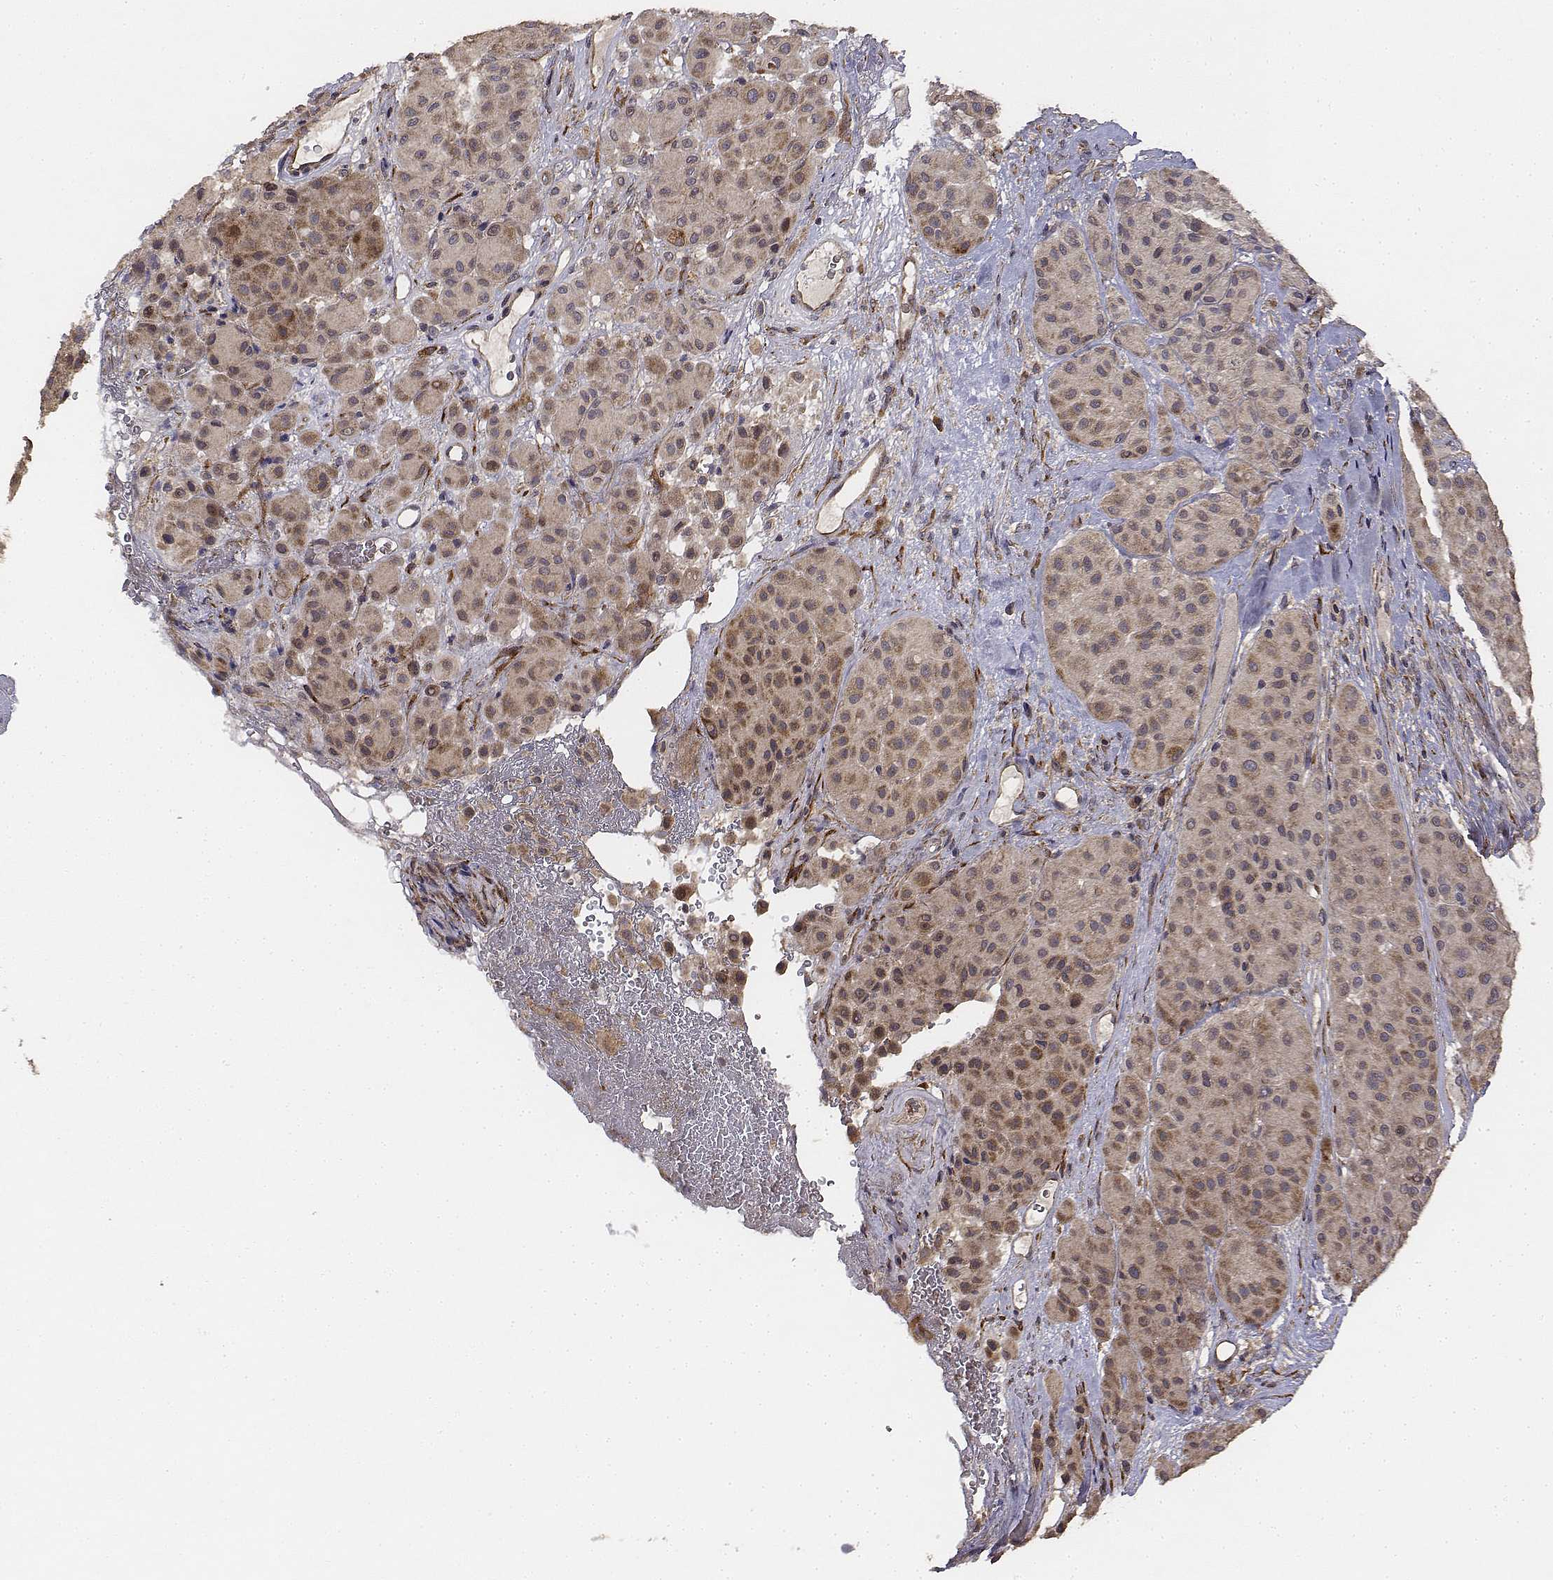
{"staining": {"intensity": "moderate", "quantity": ">75%", "location": "cytoplasmic/membranous"}, "tissue": "melanoma", "cell_type": "Tumor cells", "image_type": "cancer", "snomed": [{"axis": "morphology", "description": "Malignant melanoma, Metastatic site"}, {"axis": "topography", "description": "Smooth muscle"}], "caption": "Protein expression analysis of malignant melanoma (metastatic site) demonstrates moderate cytoplasmic/membranous positivity in about >75% of tumor cells.", "gene": "FBXO21", "patient": {"sex": "male", "age": 41}}